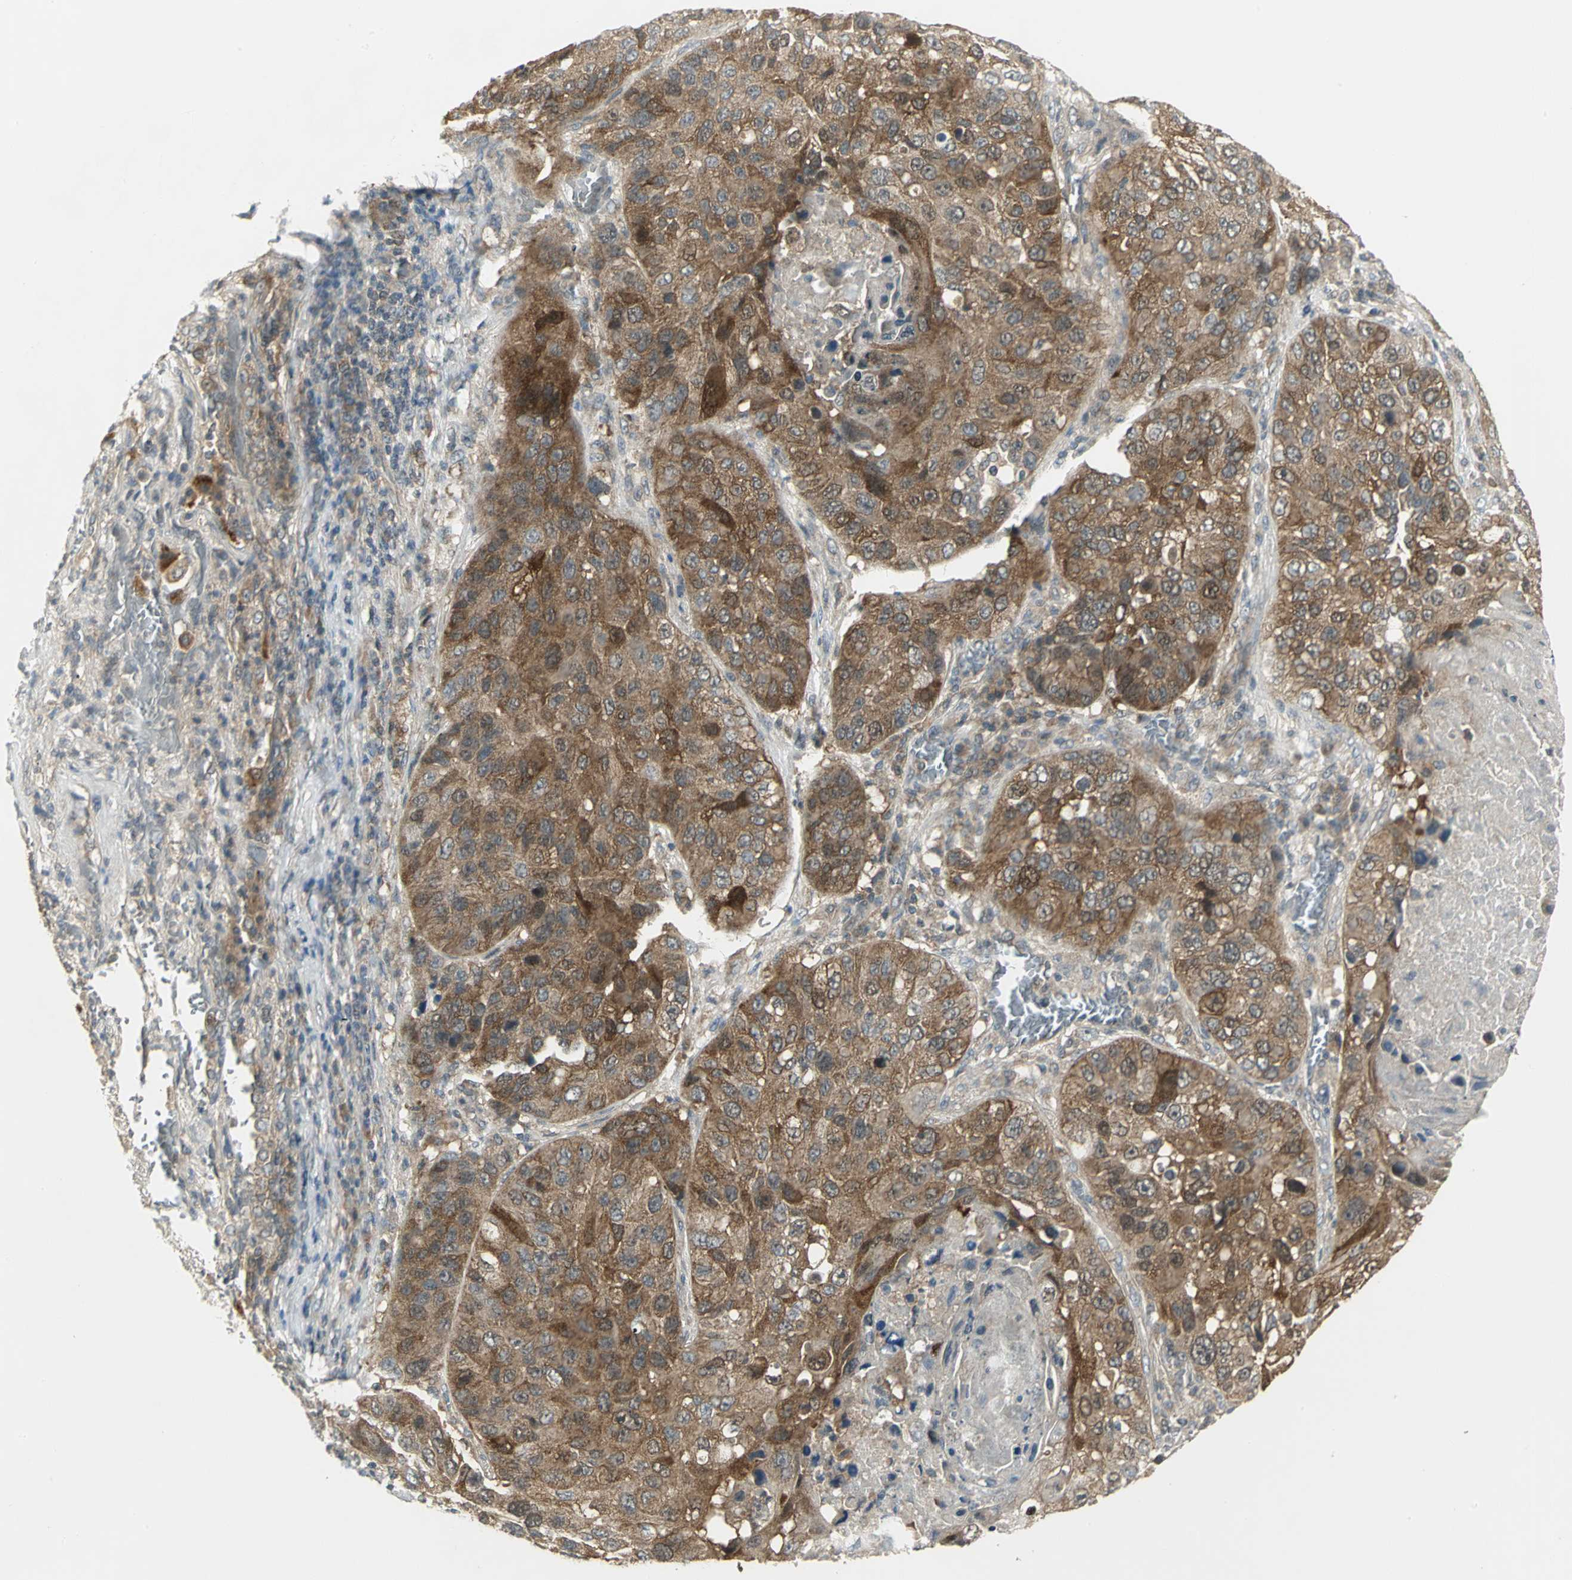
{"staining": {"intensity": "moderate", "quantity": ">75%", "location": "cytoplasmic/membranous"}, "tissue": "lung cancer", "cell_type": "Tumor cells", "image_type": "cancer", "snomed": [{"axis": "morphology", "description": "Squamous cell carcinoma, NOS"}, {"axis": "topography", "description": "Lung"}], "caption": "Immunohistochemistry image of neoplastic tissue: lung cancer (squamous cell carcinoma) stained using immunohistochemistry displays medium levels of moderate protein expression localized specifically in the cytoplasmic/membranous of tumor cells, appearing as a cytoplasmic/membranous brown color.", "gene": "MAPK8IP3", "patient": {"sex": "male", "age": 57}}